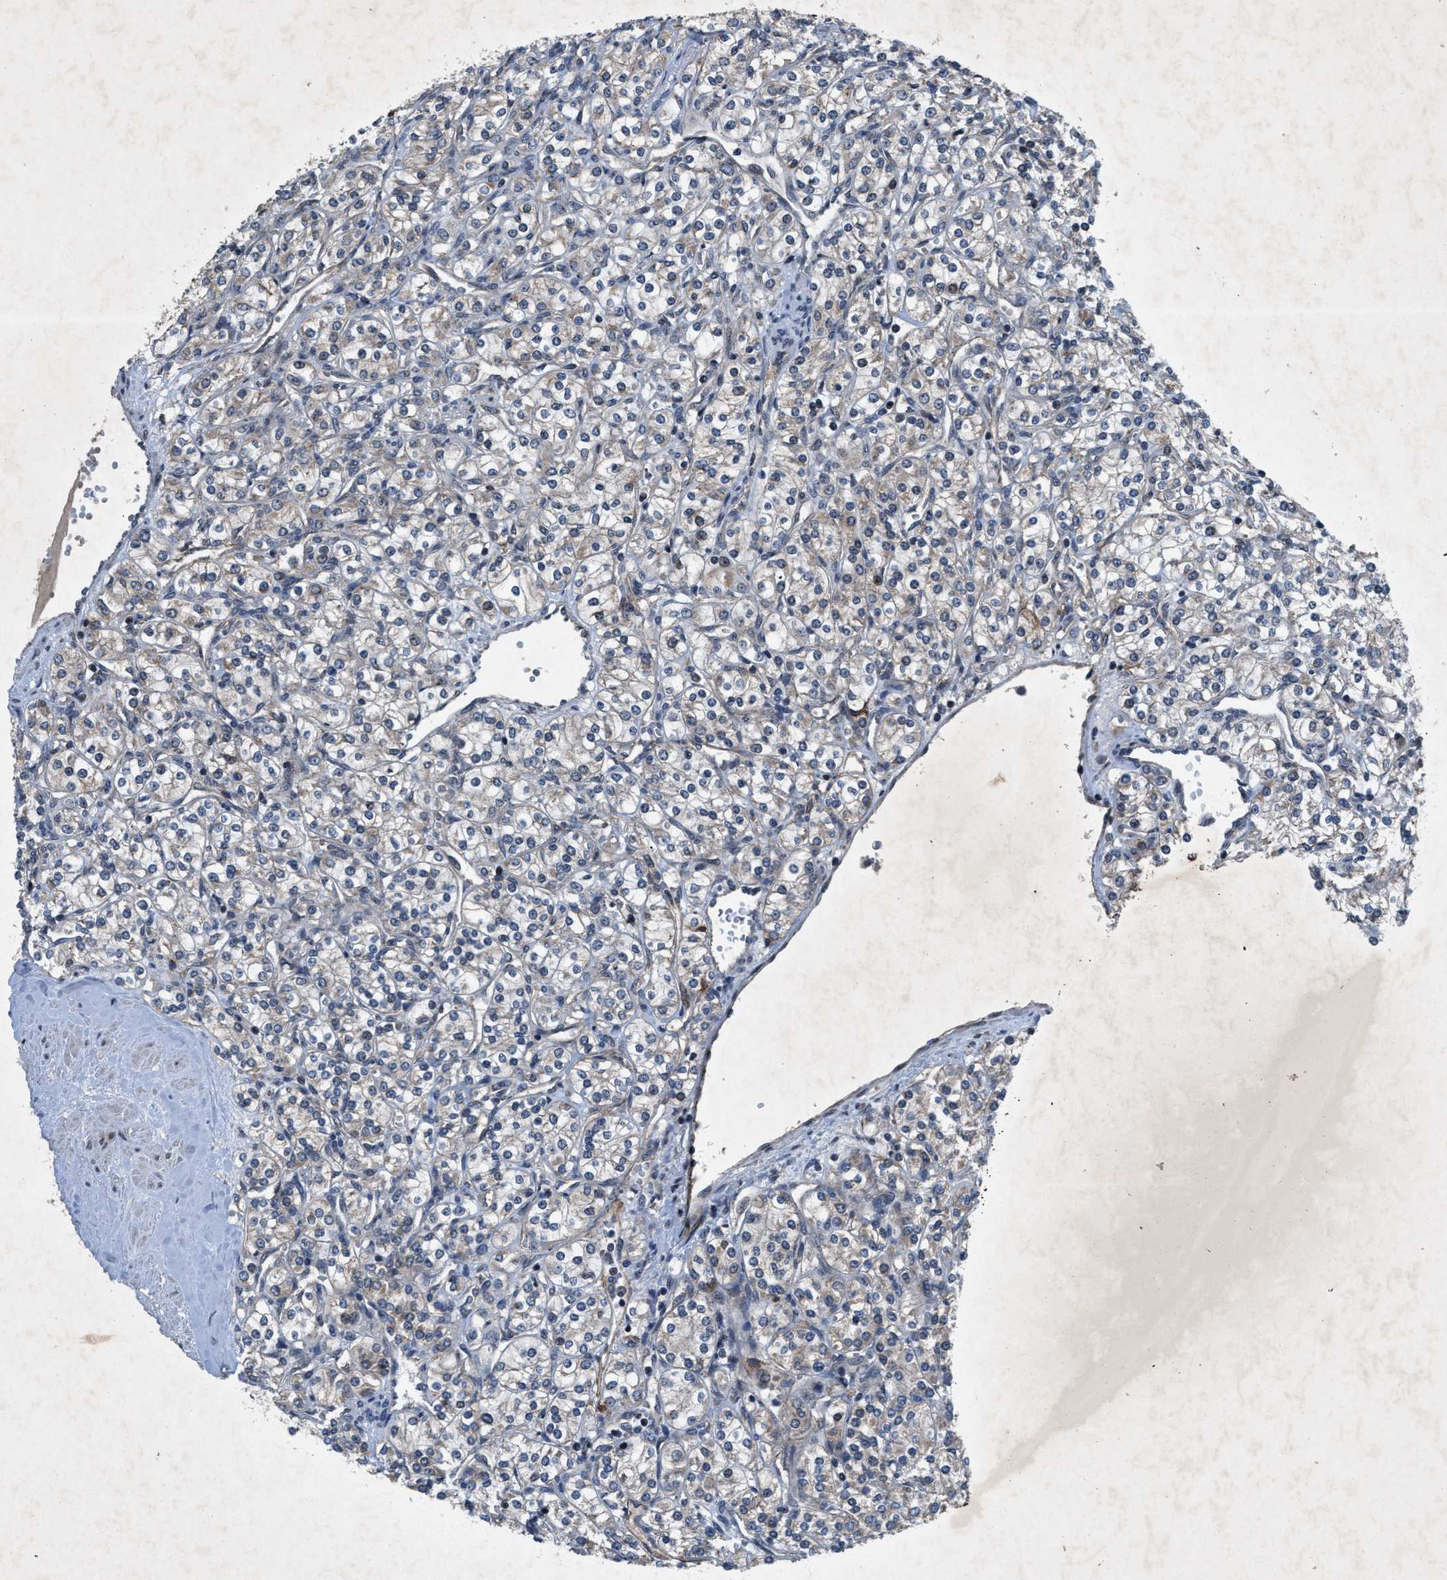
{"staining": {"intensity": "weak", "quantity": "25%-75%", "location": "cytoplasmic/membranous"}, "tissue": "renal cancer", "cell_type": "Tumor cells", "image_type": "cancer", "snomed": [{"axis": "morphology", "description": "Adenocarcinoma, NOS"}, {"axis": "topography", "description": "Kidney"}], "caption": "DAB immunohistochemical staining of human renal adenocarcinoma displays weak cytoplasmic/membranous protein staining in about 25%-75% of tumor cells. Using DAB (brown) and hematoxylin (blue) stains, captured at high magnification using brightfield microscopy.", "gene": "ZNHIT1", "patient": {"sex": "male", "age": 77}}